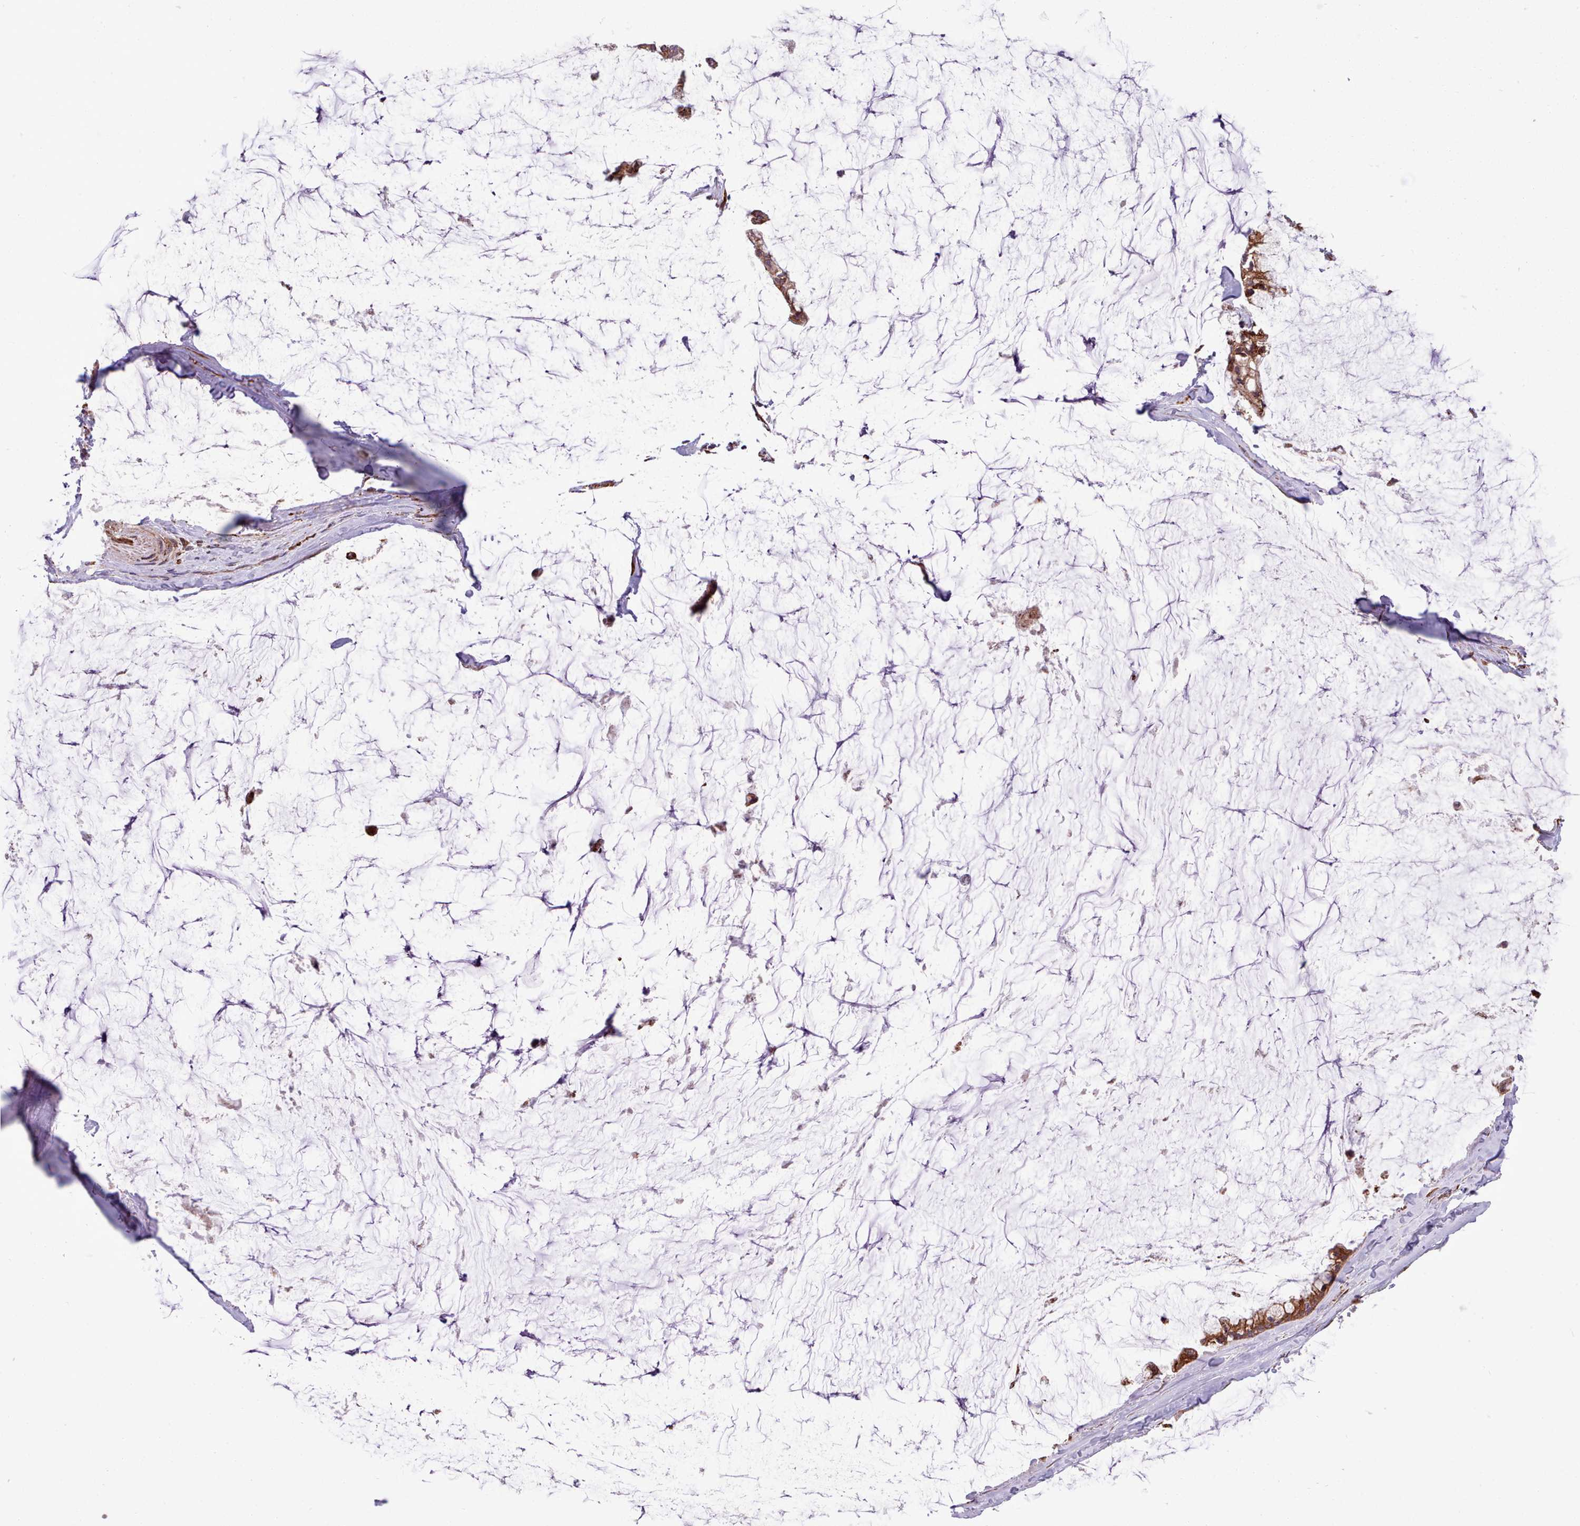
{"staining": {"intensity": "moderate", "quantity": ">75%", "location": "cytoplasmic/membranous"}, "tissue": "ovarian cancer", "cell_type": "Tumor cells", "image_type": "cancer", "snomed": [{"axis": "morphology", "description": "Cystadenocarcinoma, mucinous, NOS"}, {"axis": "topography", "description": "Ovary"}], "caption": "A brown stain highlights moderate cytoplasmic/membranous positivity of a protein in human ovarian cancer tumor cells.", "gene": "TTLL3", "patient": {"sex": "female", "age": 39}}